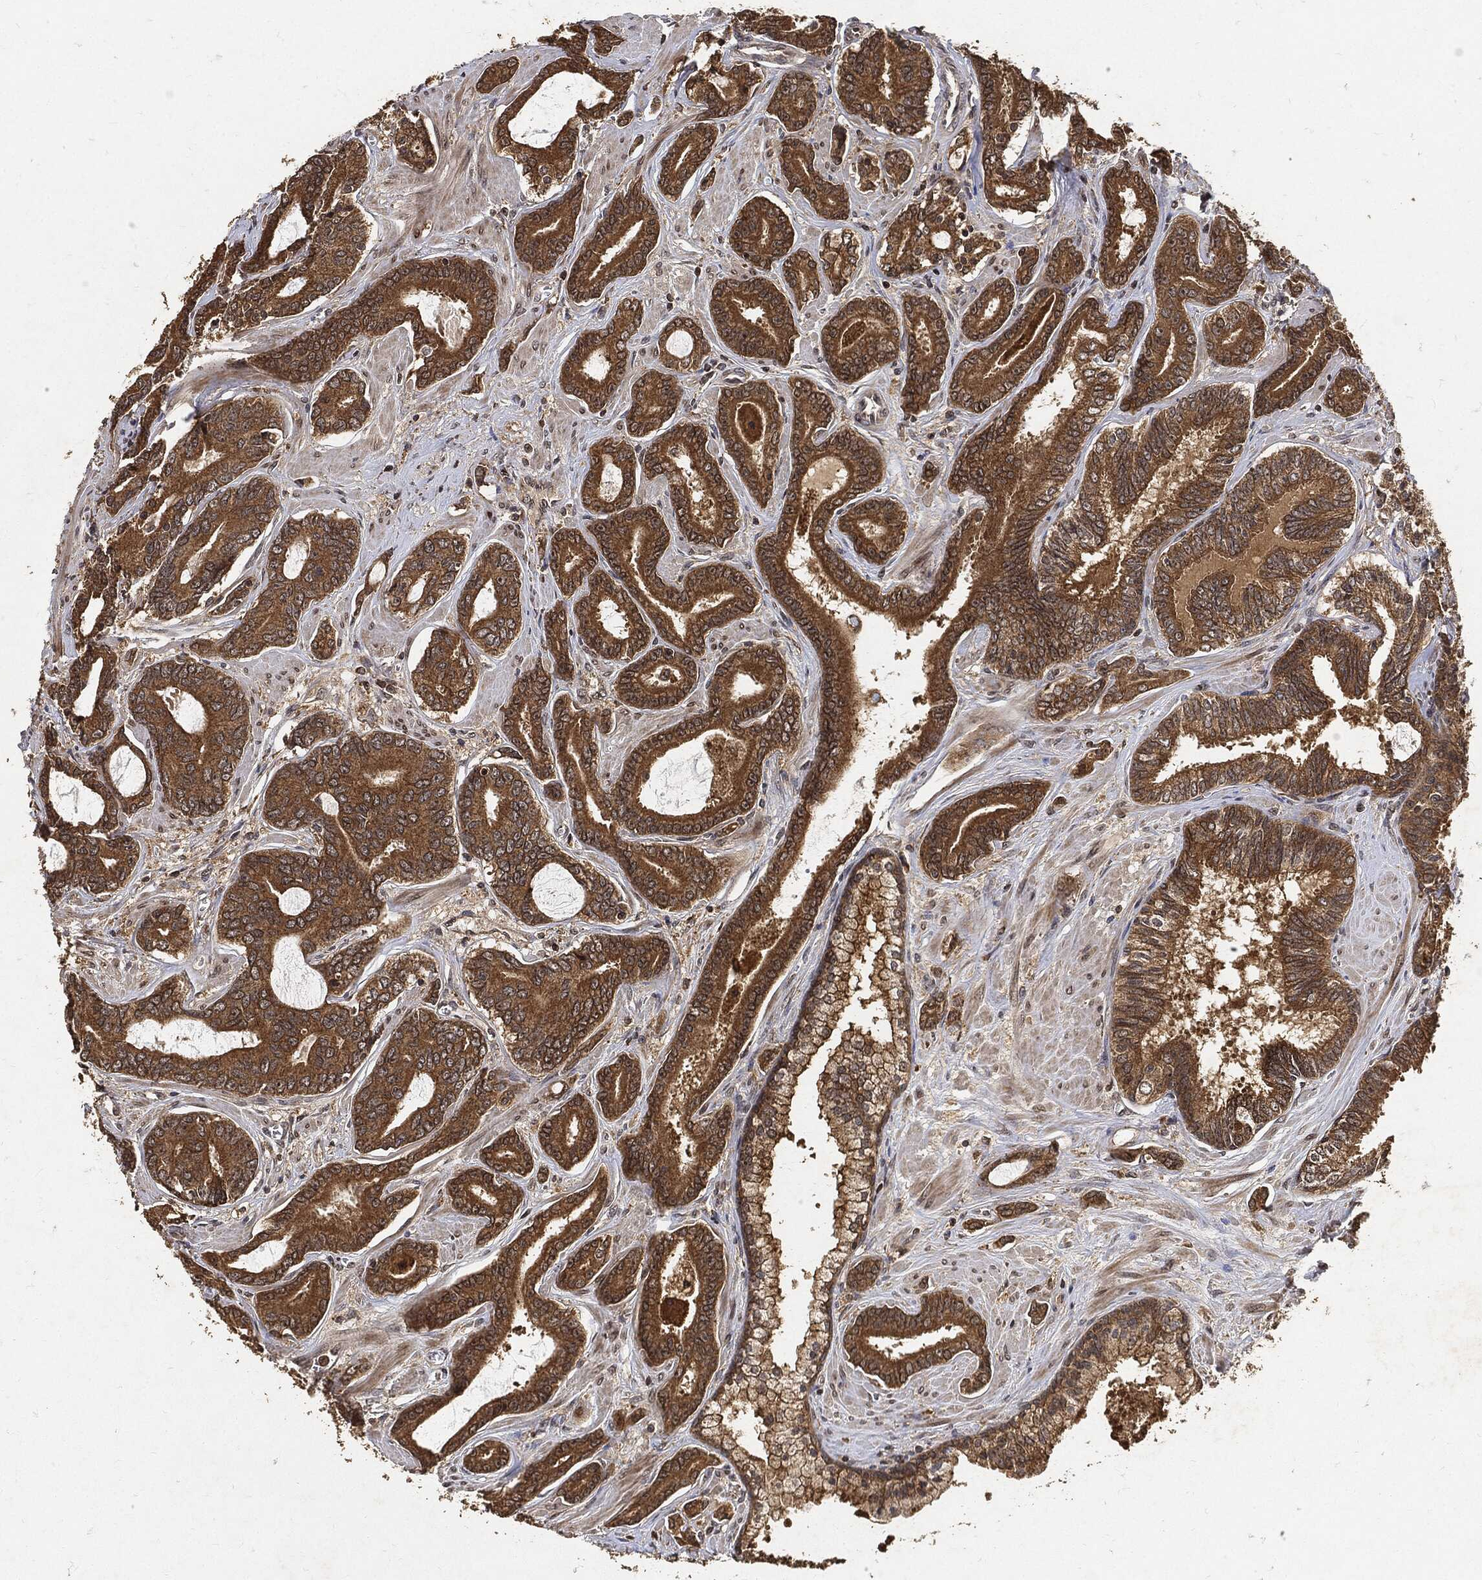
{"staining": {"intensity": "strong", "quantity": ">75%", "location": "cytoplasmic/membranous"}, "tissue": "prostate cancer", "cell_type": "Tumor cells", "image_type": "cancer", "snomed": [{"axis": "morphology", "description": "Adenocarcinoma, NOS"}, {"axis": "topography", "description": "Prostate"}], "caption": "DAB (3,3'-diaminobenzidine) immunohistochemical staining of human prostate cancer displays strong cytoplasmic/membranous protein staining in approximately >75% of tumor cells.", "gene": "ZNF226", "patient": {"sex": "male", "age": 55}}